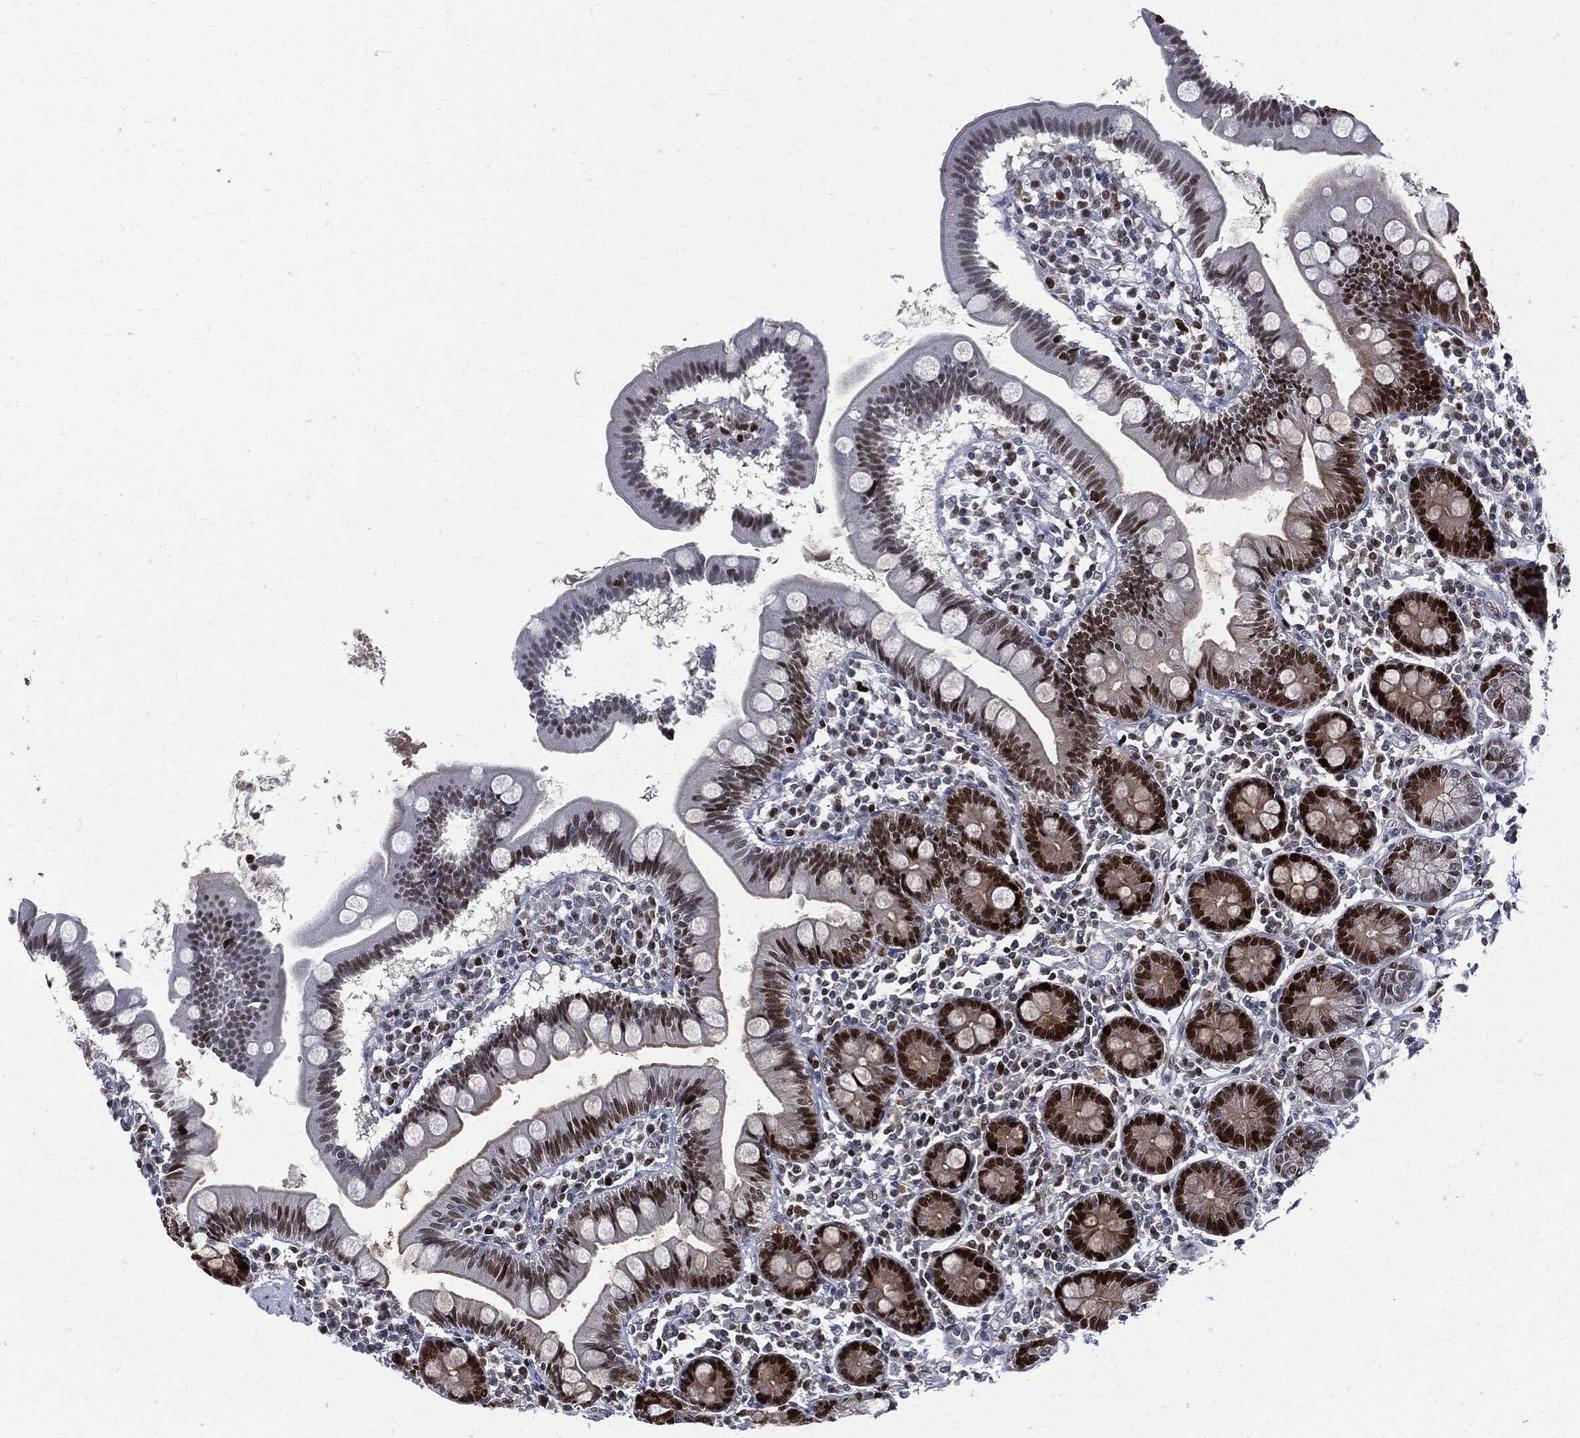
{"staining": {"intensity": "strong", "quantity": "25%-75%", "location": "nuclear"}, "tissue": "small intestine", "cell_type": "Glandular cells", "image_type": "normal", "snomed": [{"axis": "morphology", "description": "Normal tissue, NOS"}, {"axis": "topography", "description": "Small intestine"}], "caption": "The immunohistochemical stain labels strong nuclear expression in glandular cells of benign small intestine. The staining is performed using DAB (3,3'-diaminobenzidine) brown chromogen to label protein expression. The nuclei are counter-stained blue using hematoxylin.", "gene": "PCNA", "patient": {"sex": "male", "age": 88}}